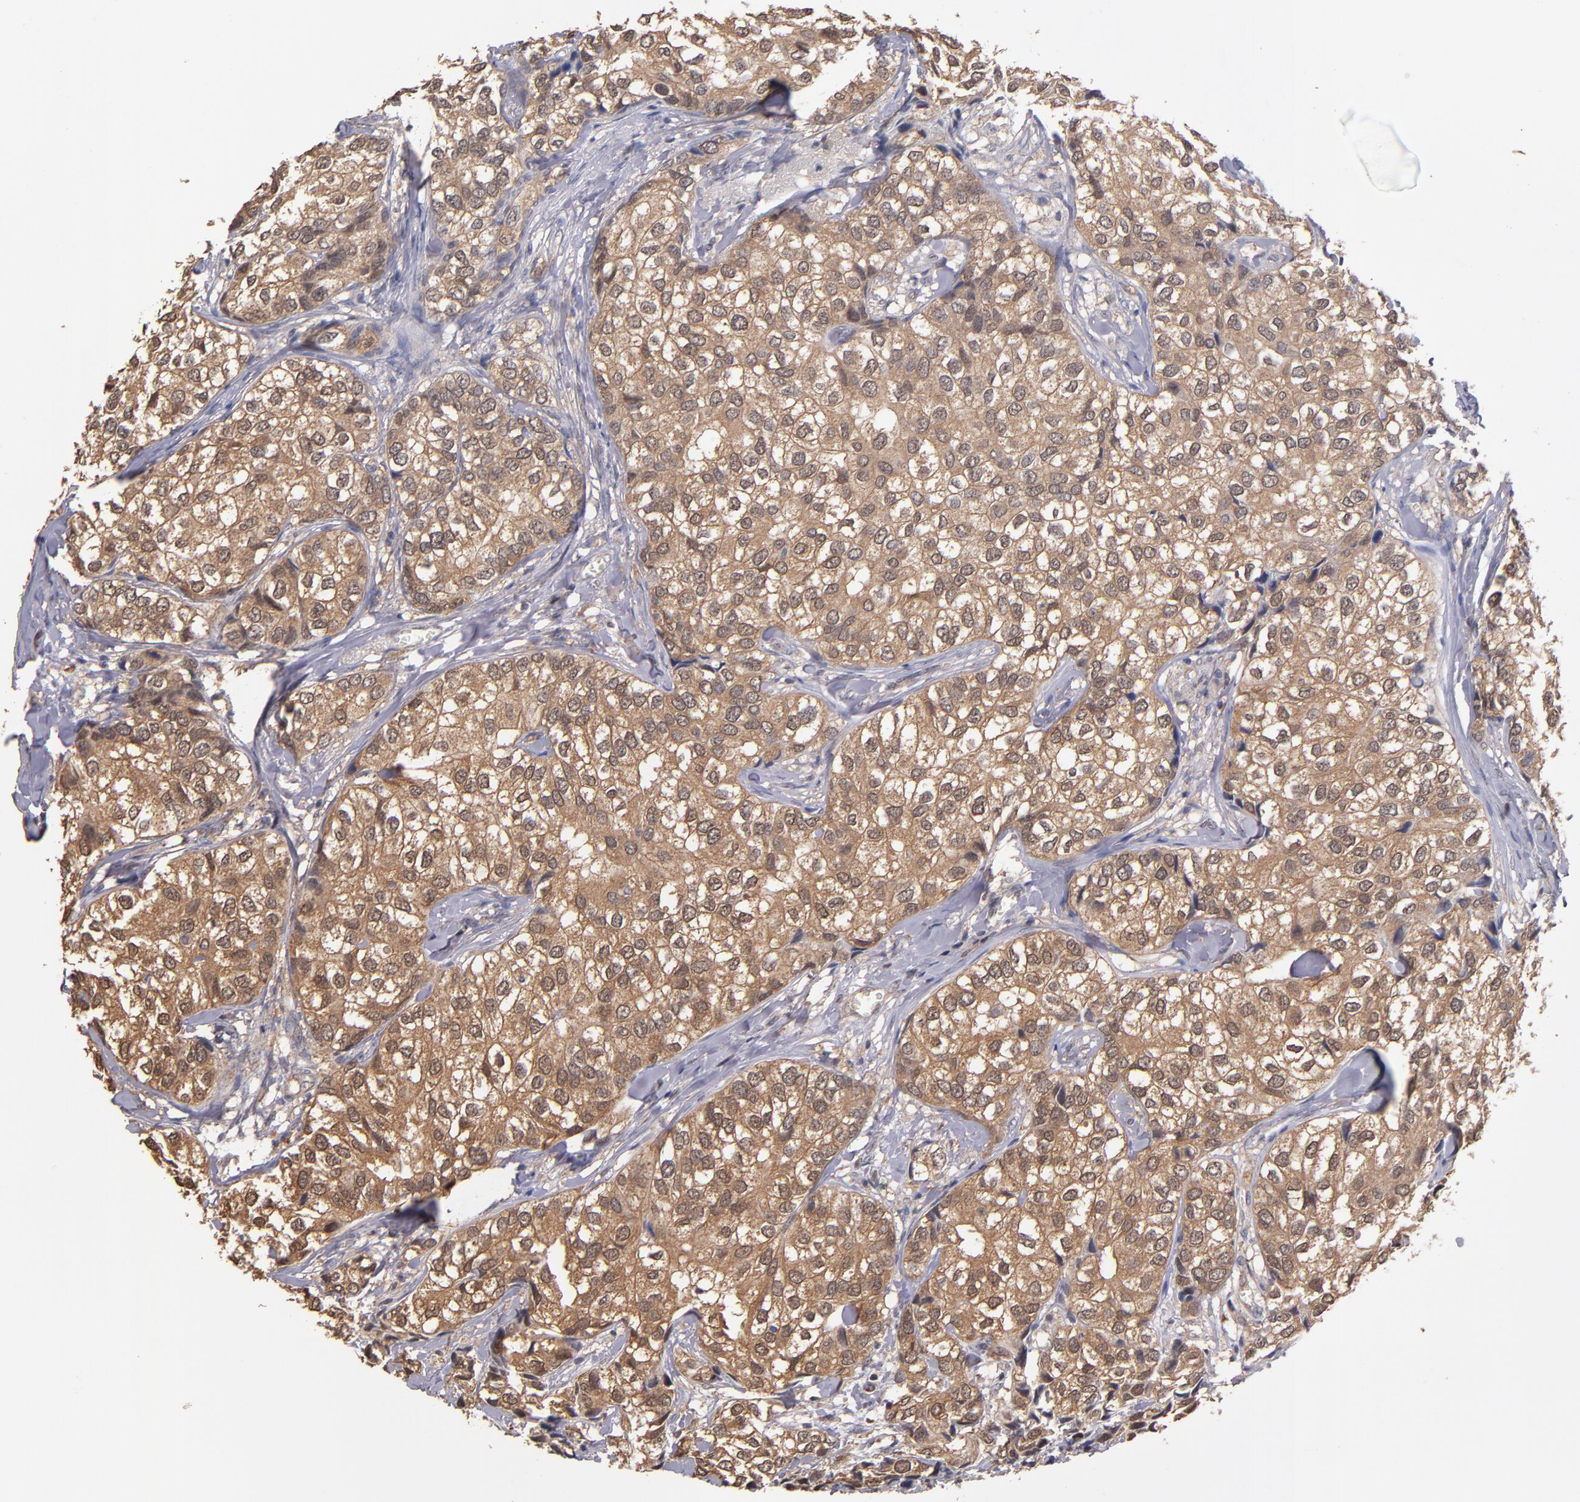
{"staining": {"intensity": "moderate", "quantity": "25%-75%", "location": "cytoplasmic/membranous"}, "tissue": "breast cancer", "cell_type": "Tumor cells", "image_type": "cancer", "snomed": [{"axis": "morphology", "description": "Duct carcinoma"}, {"axis": "topography", "description": "Breast"}], "caption": "Tumor cells reveal medium levels of moderate cytoplasmic/membranous positivity in approximately 25%-75% of cells in breast cancer (invasive ductal carcinoma).", "gene": "PSMD10", "patient": {"sex": "female", "age": 68}}